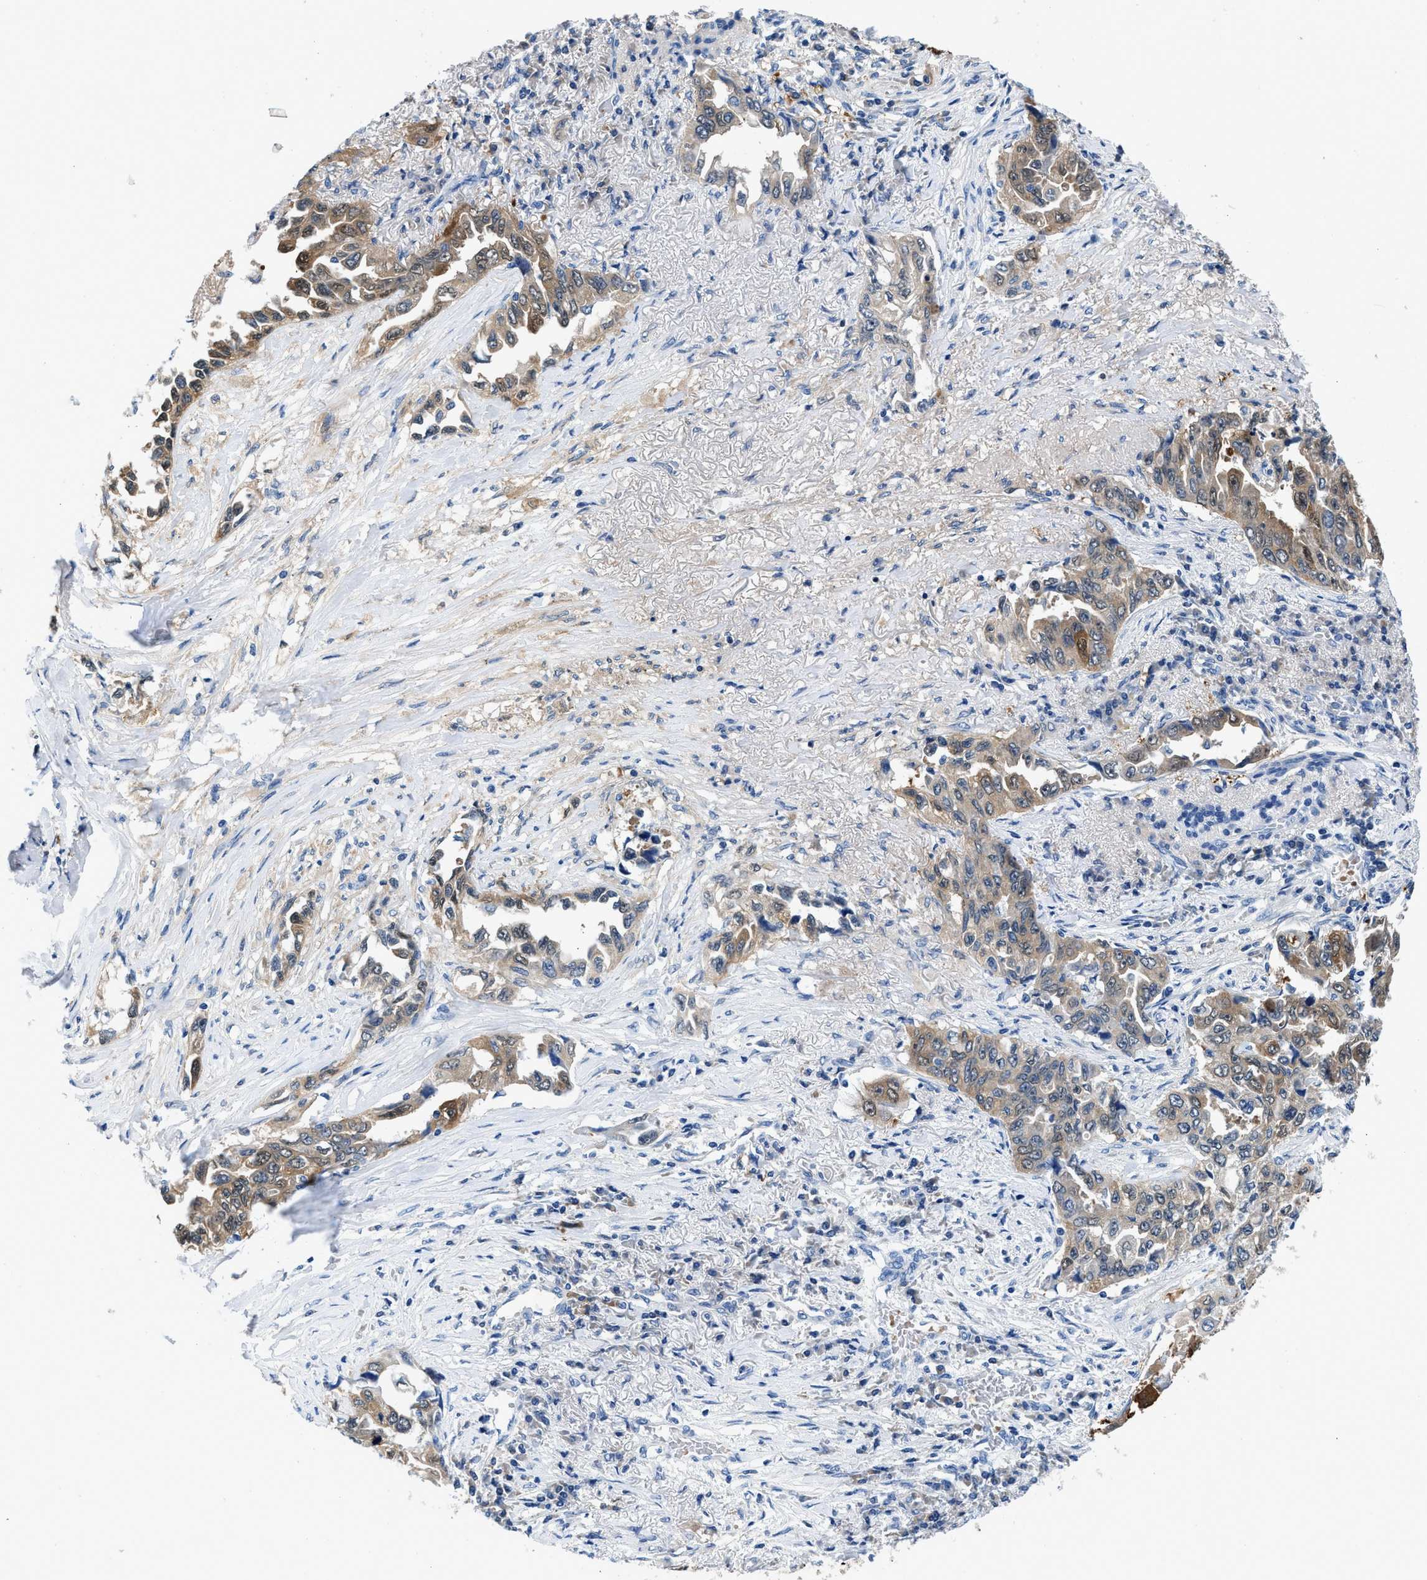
{"staining": {"intensity": "weak", "quantity": ">75%", "location": "cytoplasmic/membranous"}, "tissue": "lung cancer", "cell_type": "Tumor cells", "image_type": "cancer", "snomed": [{"axis": "morphology", "description": "Adenocarcinoma, NOS"}, {"axis": "topography", "description": "Lung"}], "caption": "Protein expression analysis of lung adenocarcinoma reveals weak cytoplasmic/membranous expression in about >75% of tumor cells.", "gene": "FADS6", "patient": {"sex": "female", "age": 51}}